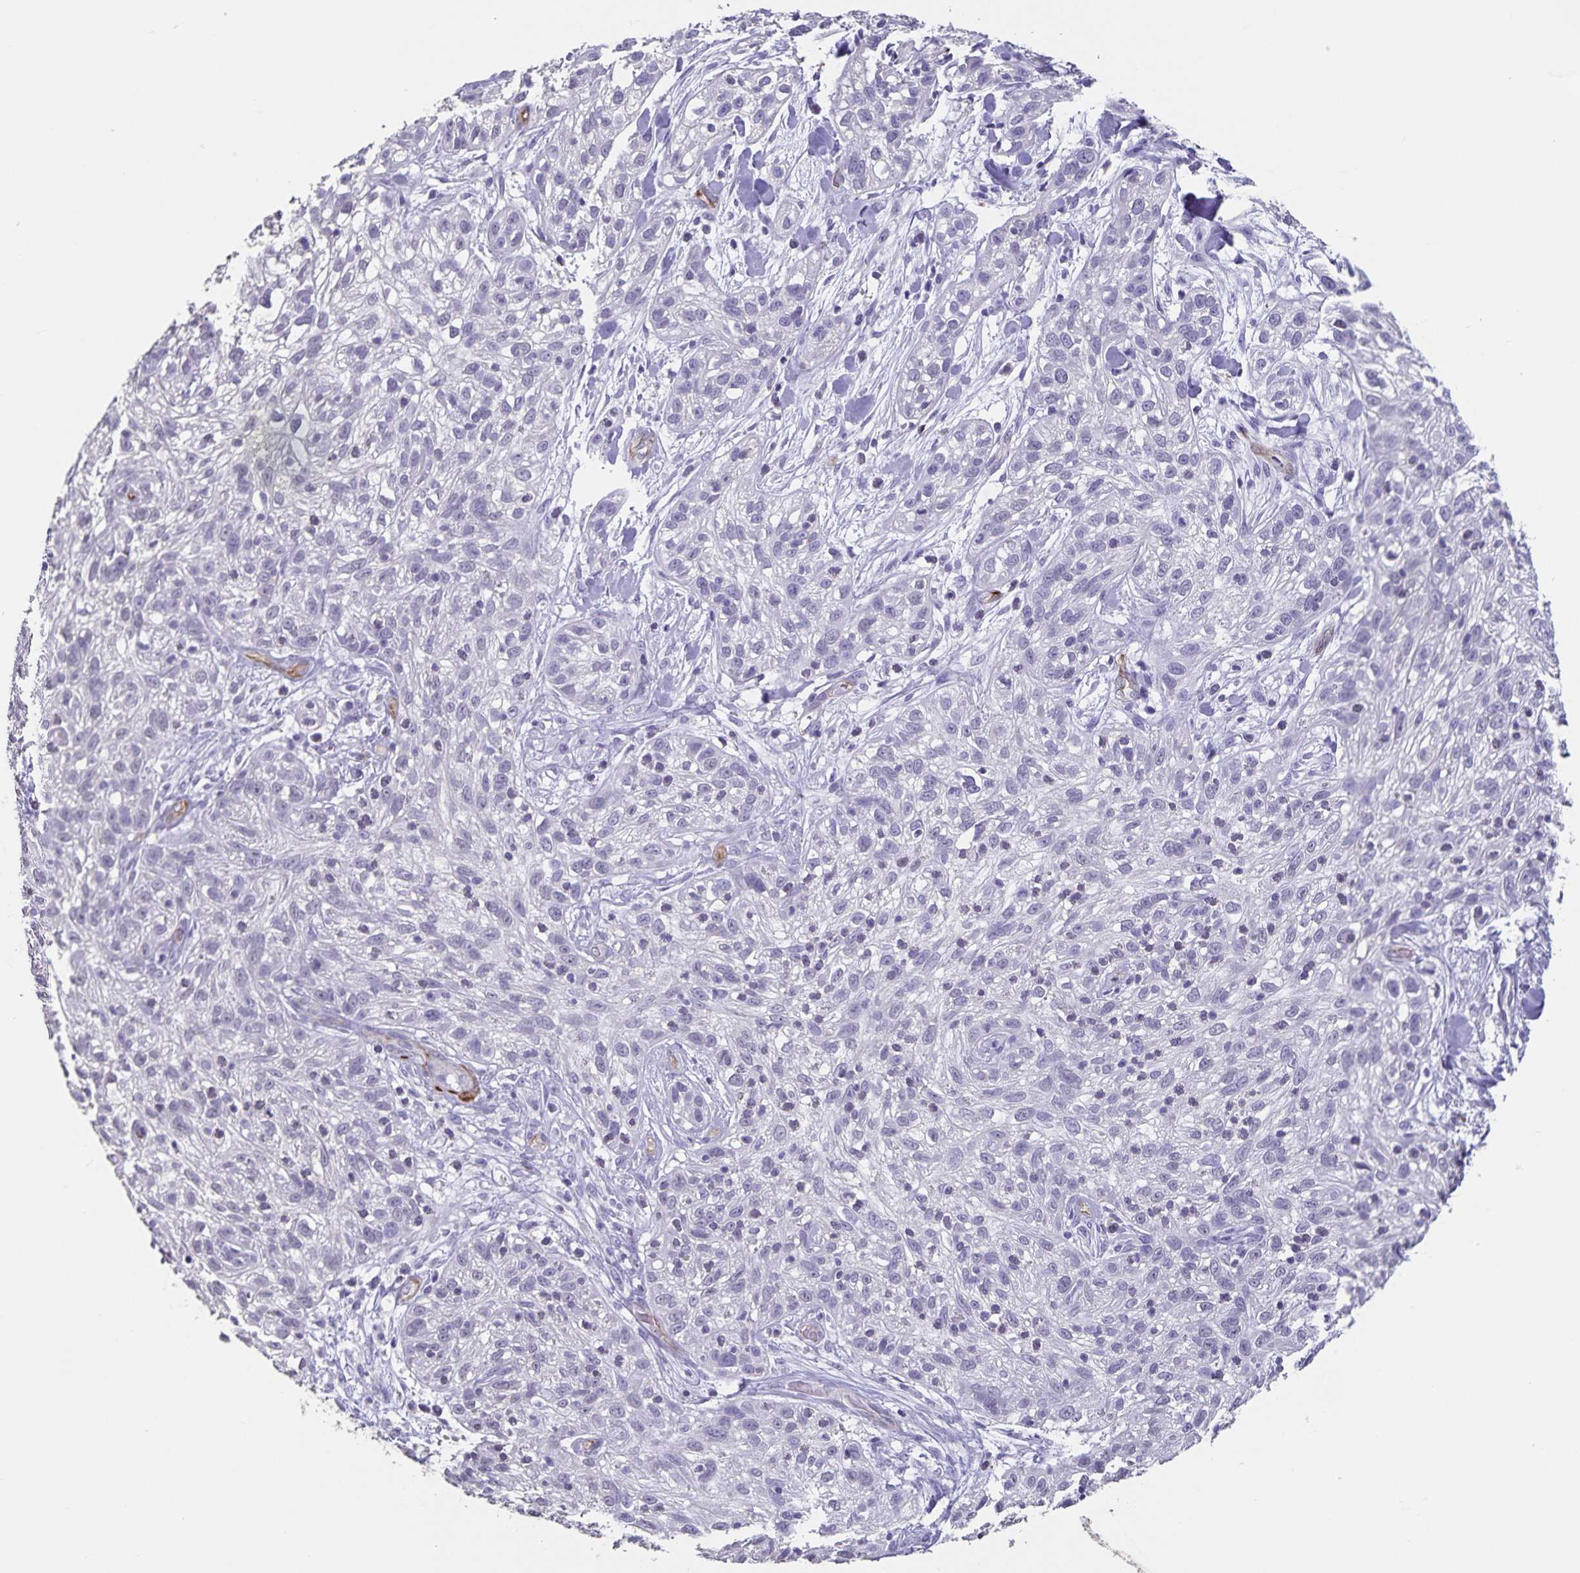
{"staining": {"intensity": "negative", "quantity": "none", "location": "none"}, "tissue": "skin cancer", "cell_type": "Tumor cells", "image_type": "cancer", "snomed": [{"axis": "morphology", "description": "Squamous cell carcinoma, NOS"}, {"axis": "topography", "description": "Skin"}], "caption": "The photomicrograph reveals no staining of tumor cells in skin cancer.", "gene": "SYNM", "patient": {"sex": "male", "age": 82}}